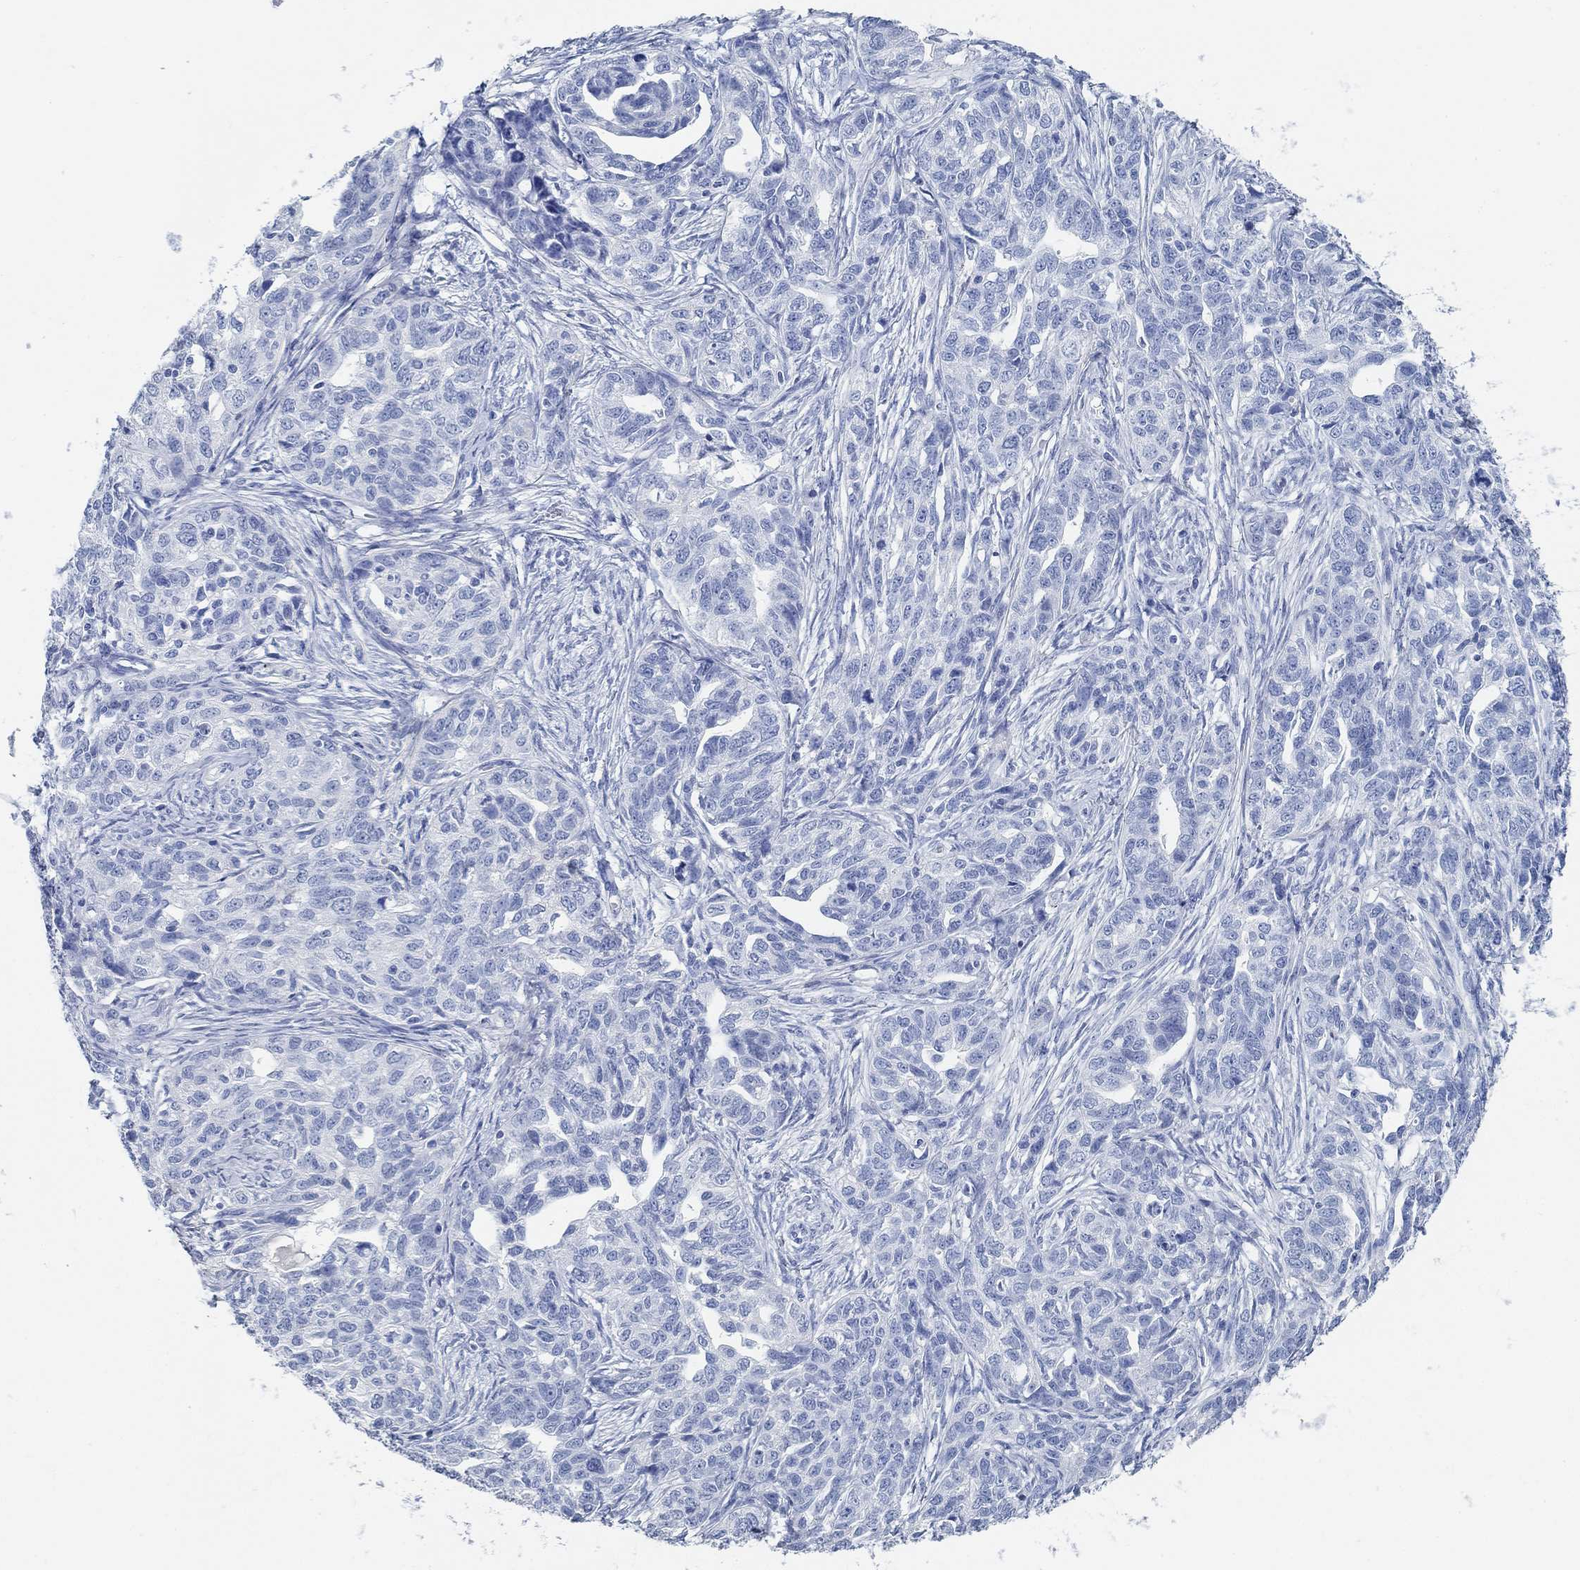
{"staining": {"intensity": "negative", "quantity": "none", "location": "none"}, "tissue": "ovarian cancer", "cell_type": "Tumor cells", "image_type": "cancer", "snomed": [{"axis": "morphology", "description": "Cystadenocarcinoma, serous, NOS"}, {"axis": "topography", "description": "Ovary"}], "caption": "Tumor cells are negative for brown protein staining in ovarian cancer. The staining was performed using DAB (3,3'-diaminobenzidine) to visualize the protein expression in brown, while the nuclei were stained in blue with hematoxylin (Magnification: 20x).", "gene": "SLC45A1", "patient": {"sex": "female", "age": 71}}